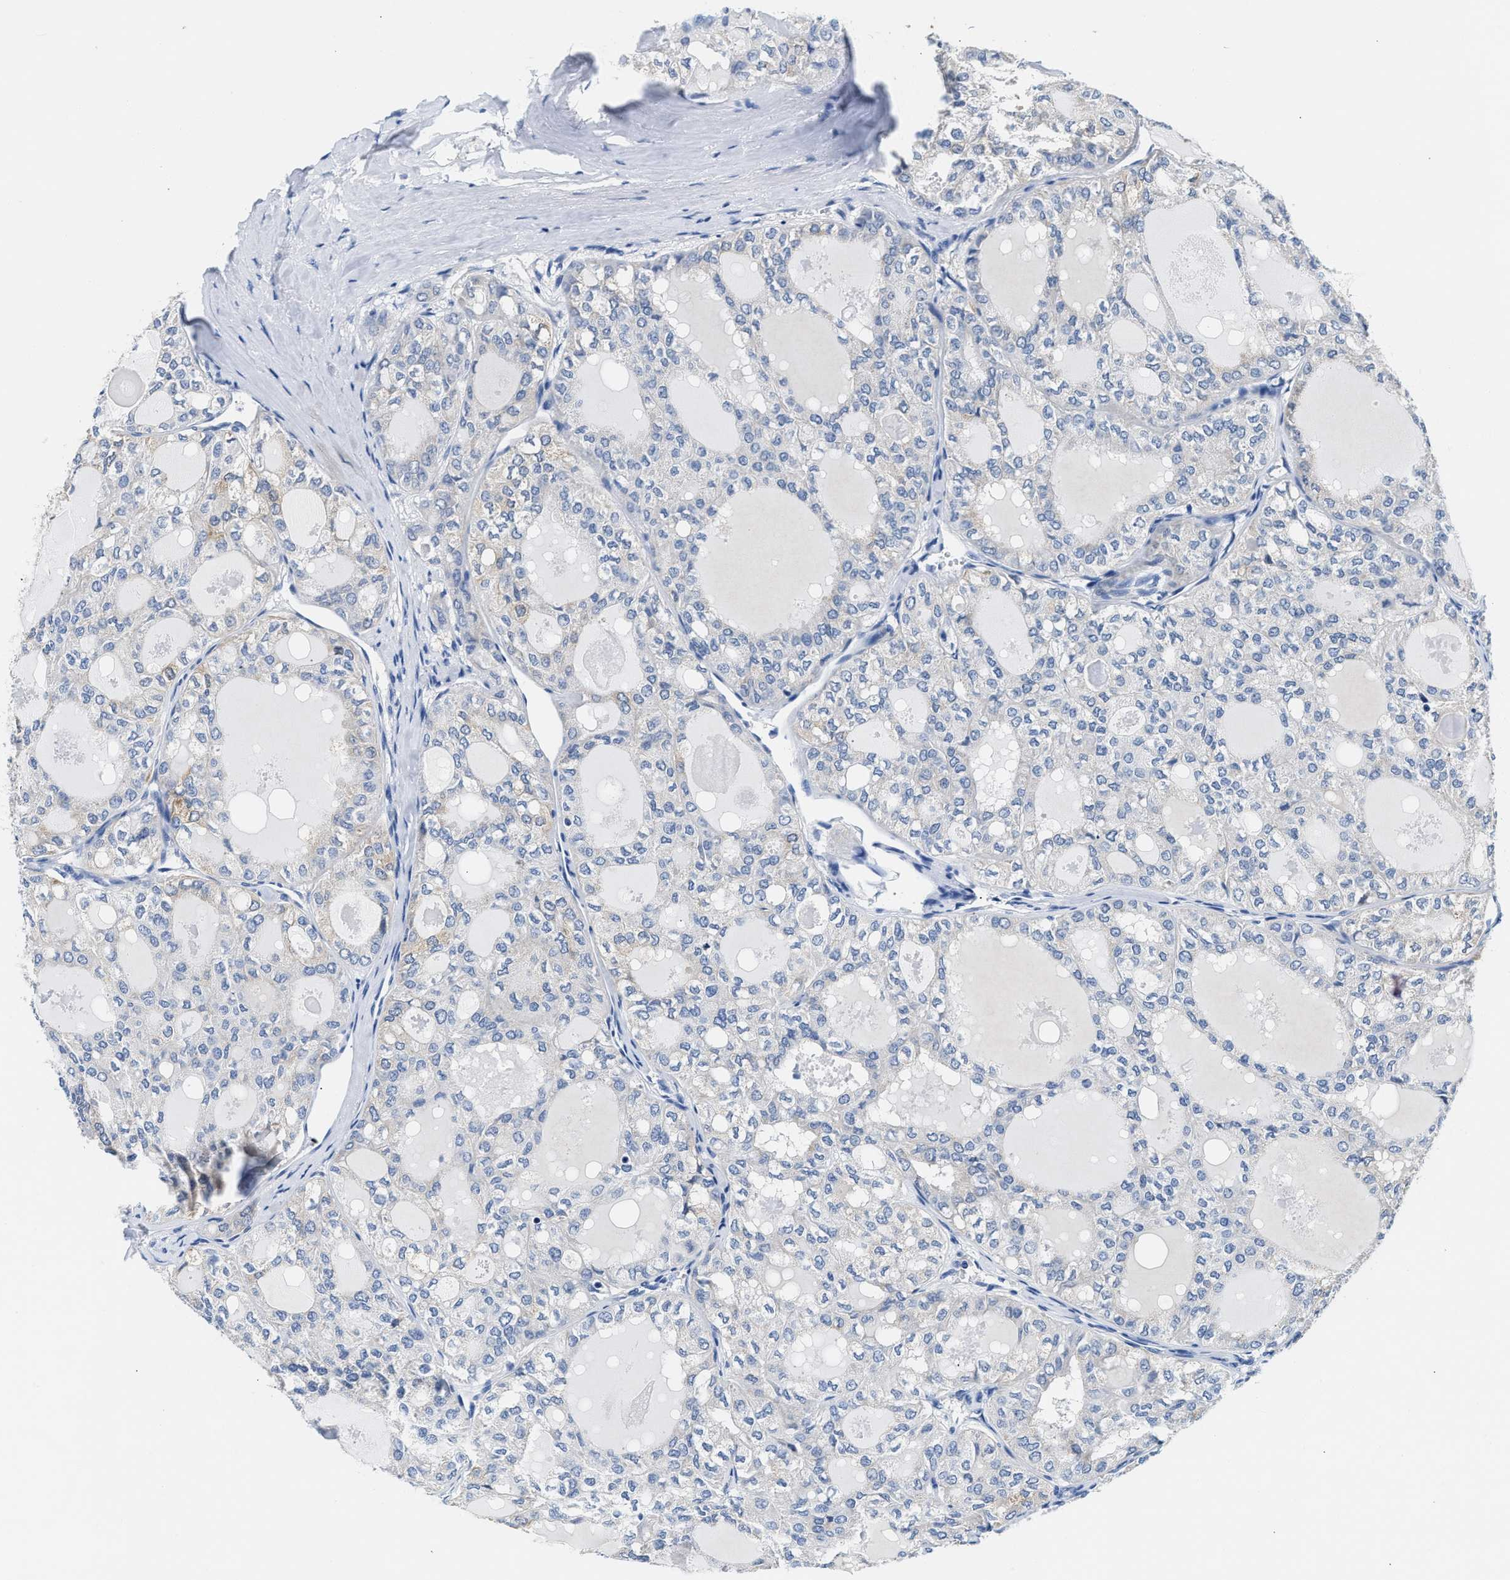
{"staining": {"intensity": "negative", "quantity": "none", "location": "none"}, "tissue": "thyroid cancer", "cell_type": "Tumor cells", "image_type": "cancer", "snomed": [{"axis": "morphology", "description": "Follicular adenoma carcinoma, NOS"}, {"axis": "topography", "description": "Thyroid gland"}], "caption": "Tumor cells are negative for protein expression in human thyroid follicular adenoma carcinoma. (Immunohistochemistry, brightfield microscopy, high magnification).", "gene": "TUT7", "patient": {"sex": "male", "age": 75}}